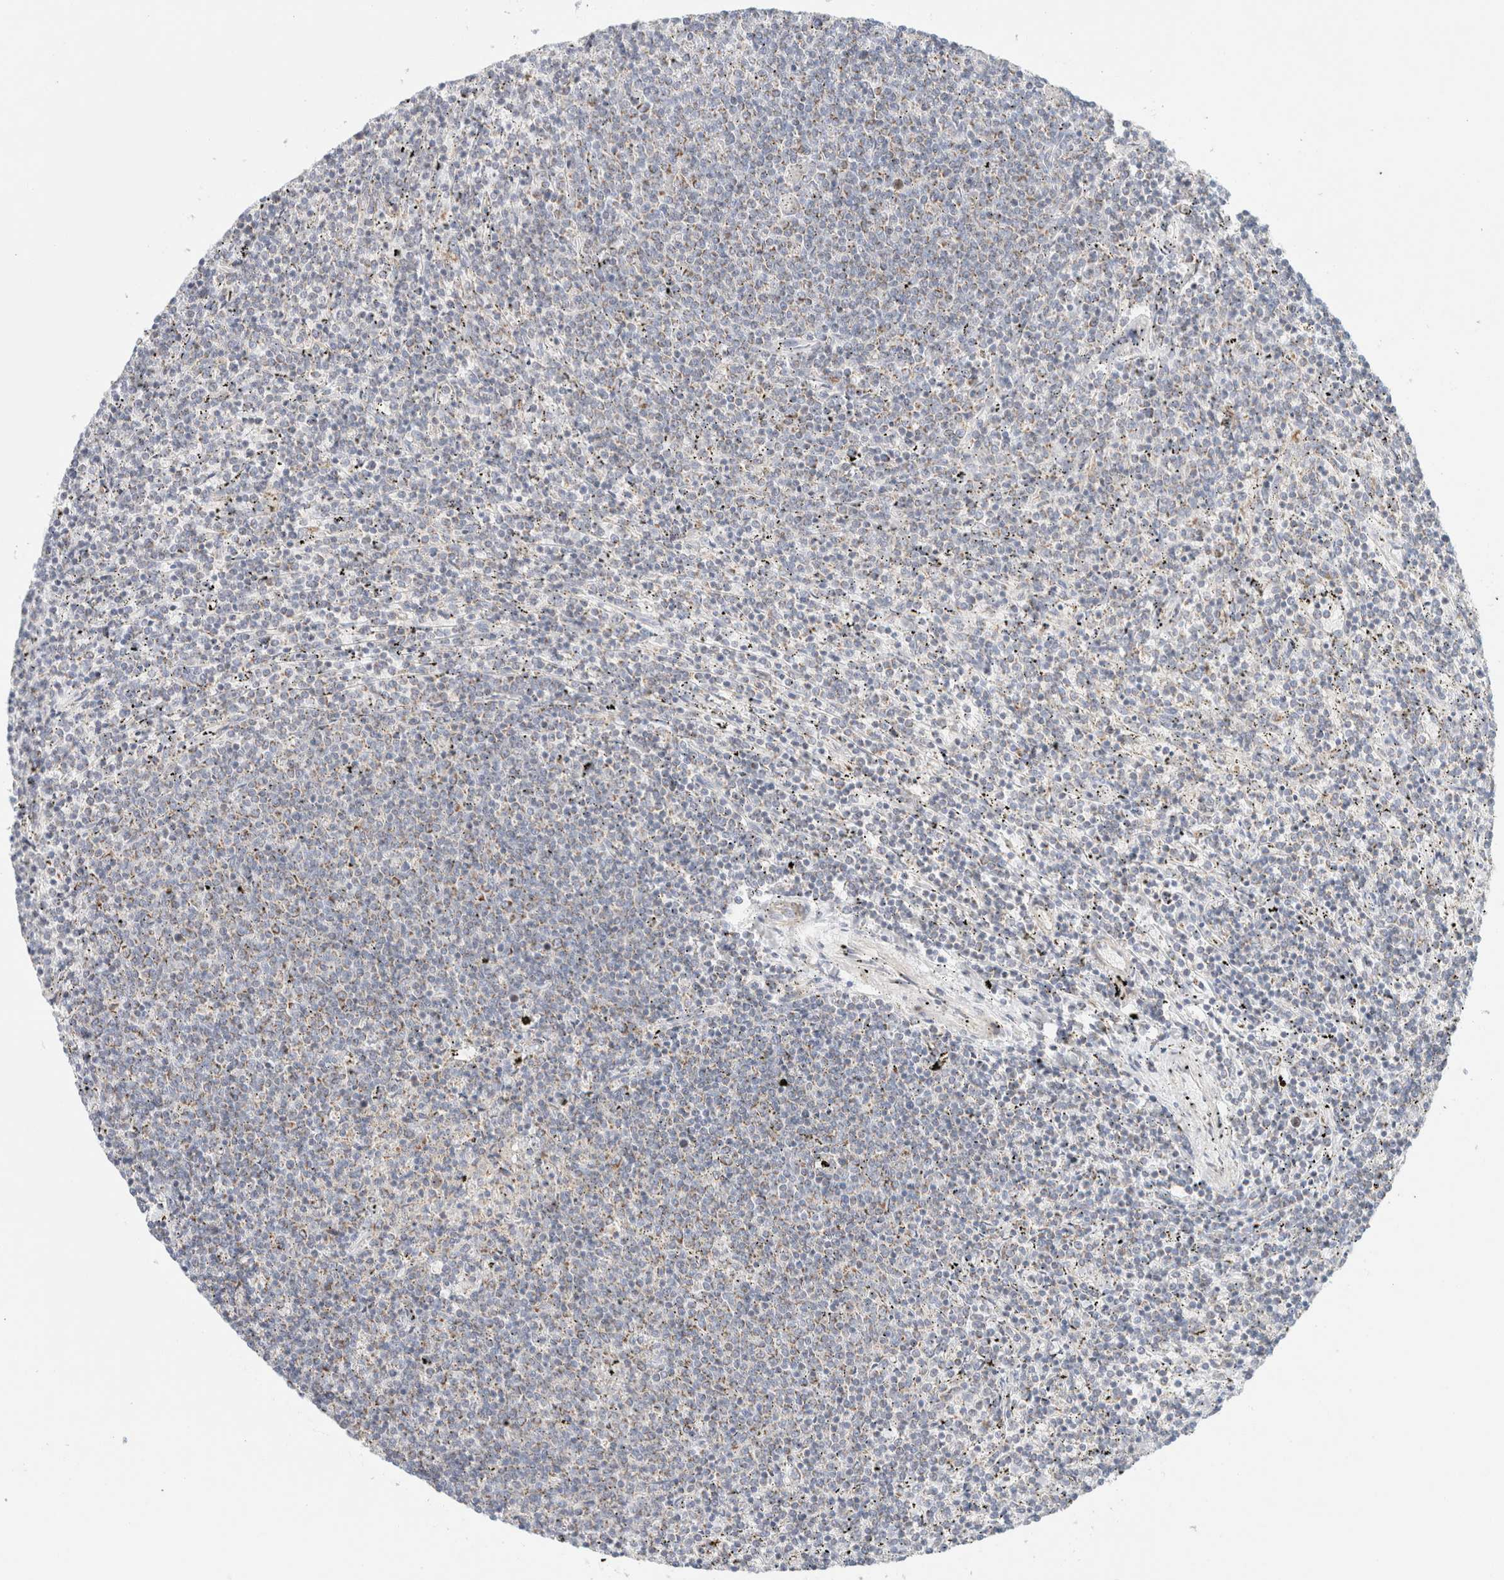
{"staining": {"intensity": "negative", "quantity": "none", "location": "none"}, "tissue": "lymphoma", "cell_type": "Tumor cells", "image_type": "cancer", "snomed": [{"axis": "morphology", "description": "Malignant lymphoma, non-Hodgkin's type, Low grade"}, {"axis": "topography", "description": "Spleen"}], "caption": "Immunohistochemistry (IHC) of human lymphoma shows no expression in tumor cells.", "gene": "MRM3", "patient": {"sex": "female", "age": 50}}